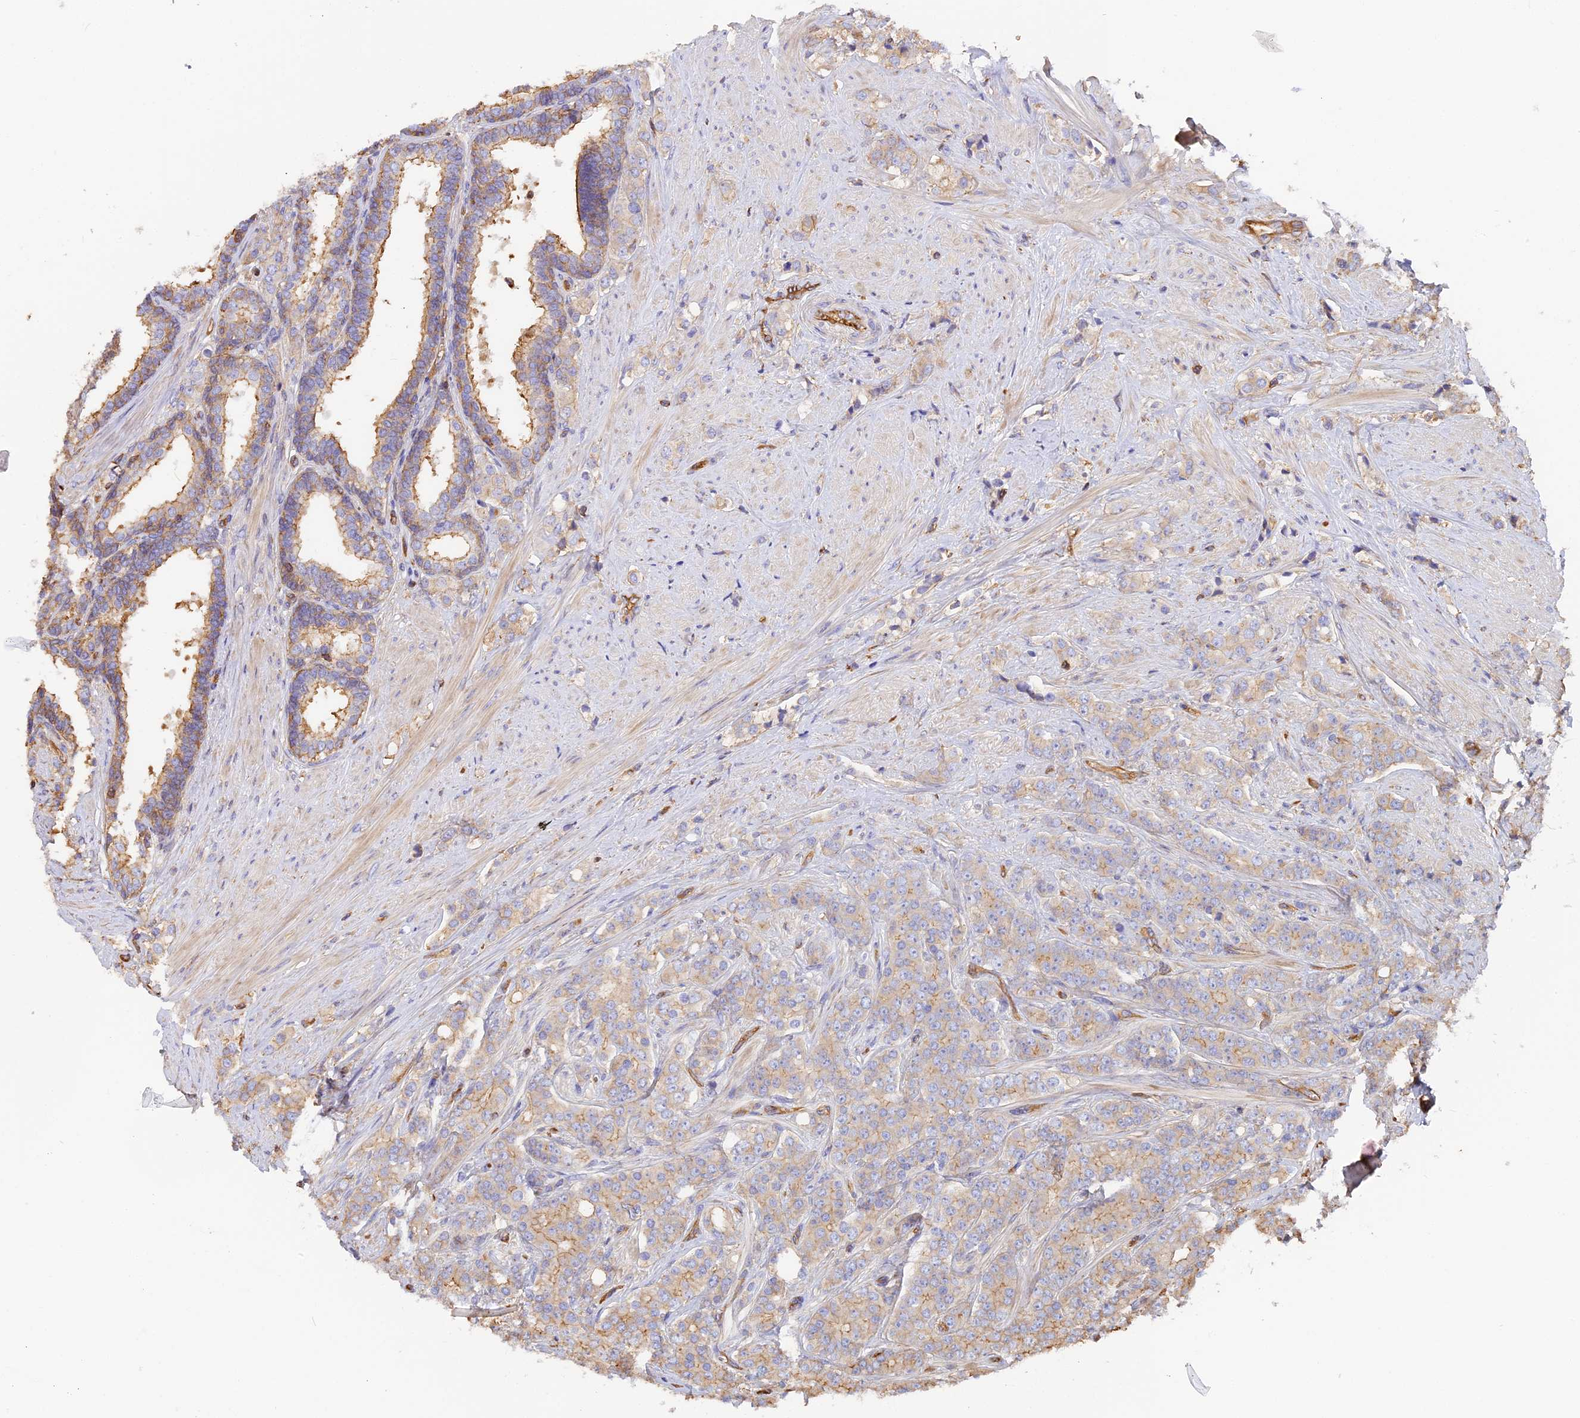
{"staining": {"intensity": "weak", "quantity": ">75%", "location": "cytoplasmic/membranous"}, "tissue": "prostate cancer", "cell_type": "Tumor cells", "image_type": "cancer", "snomed": [{"axis": "morphology", "description": "Adenocarcinoma, High grade"}, {"axis": "topography", "description": "Prostate"}], "caption": "Immunohistochemistry (IHC) histopathology image of neoplastic tissue: human prostate cancer (high-grade adenocarcinoma) stained using immunohistochemistry (IHC) reveals low levels of weak protein expression localized specifically in the cytoplasmic/membranous of tumor cells, appearing as a cytoplasmic/membranous brown color.", "gene": "VPS18", "patient": {"sex": "male", "age": 62}}